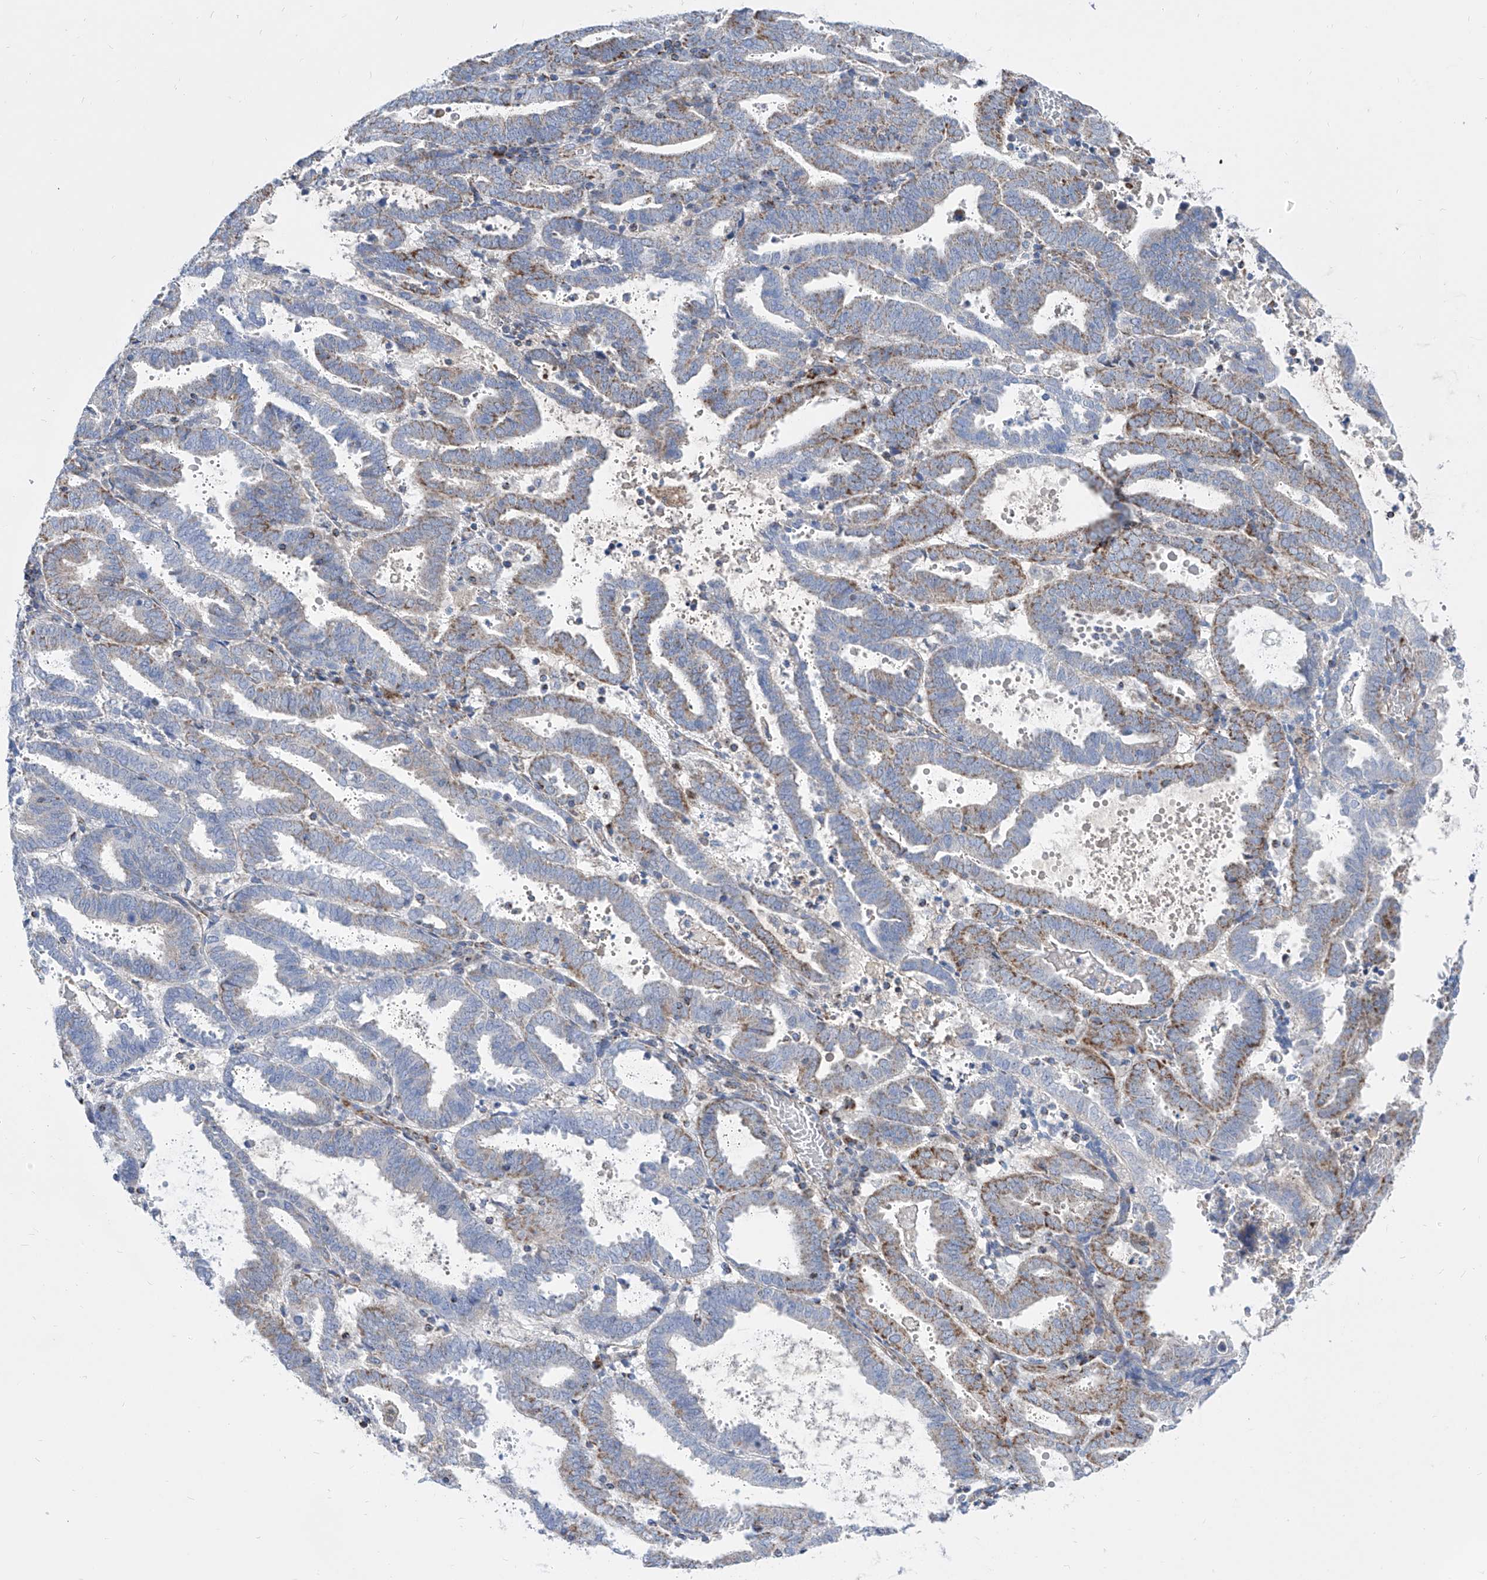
{"staining": {"intensity": "moderate", "quantity": "<25%", "location": "cytoplasmic/membranous"}, "tissue": "endometrial cancer", "cell_type": "Tumor cells", "image_type": "cancer", "snomed": [{"axis": "morphology", "description": "Adenocarcinoma, NOS"}, {"axis": "topography", "description": "Uterus"}], "caption": "The micrograph displays a brown stain indicating the presence of a protein in the cytoplasmic/membranous of tumor cells in endometrial cancer. The staining was performed using DAB to visualize the protein expression in brown, while the nuclei were stained in blue with hematoxylin (Magnification: 20x).", "gene": "SRBD1", "patient": {"sex": "female", "age": 83}}